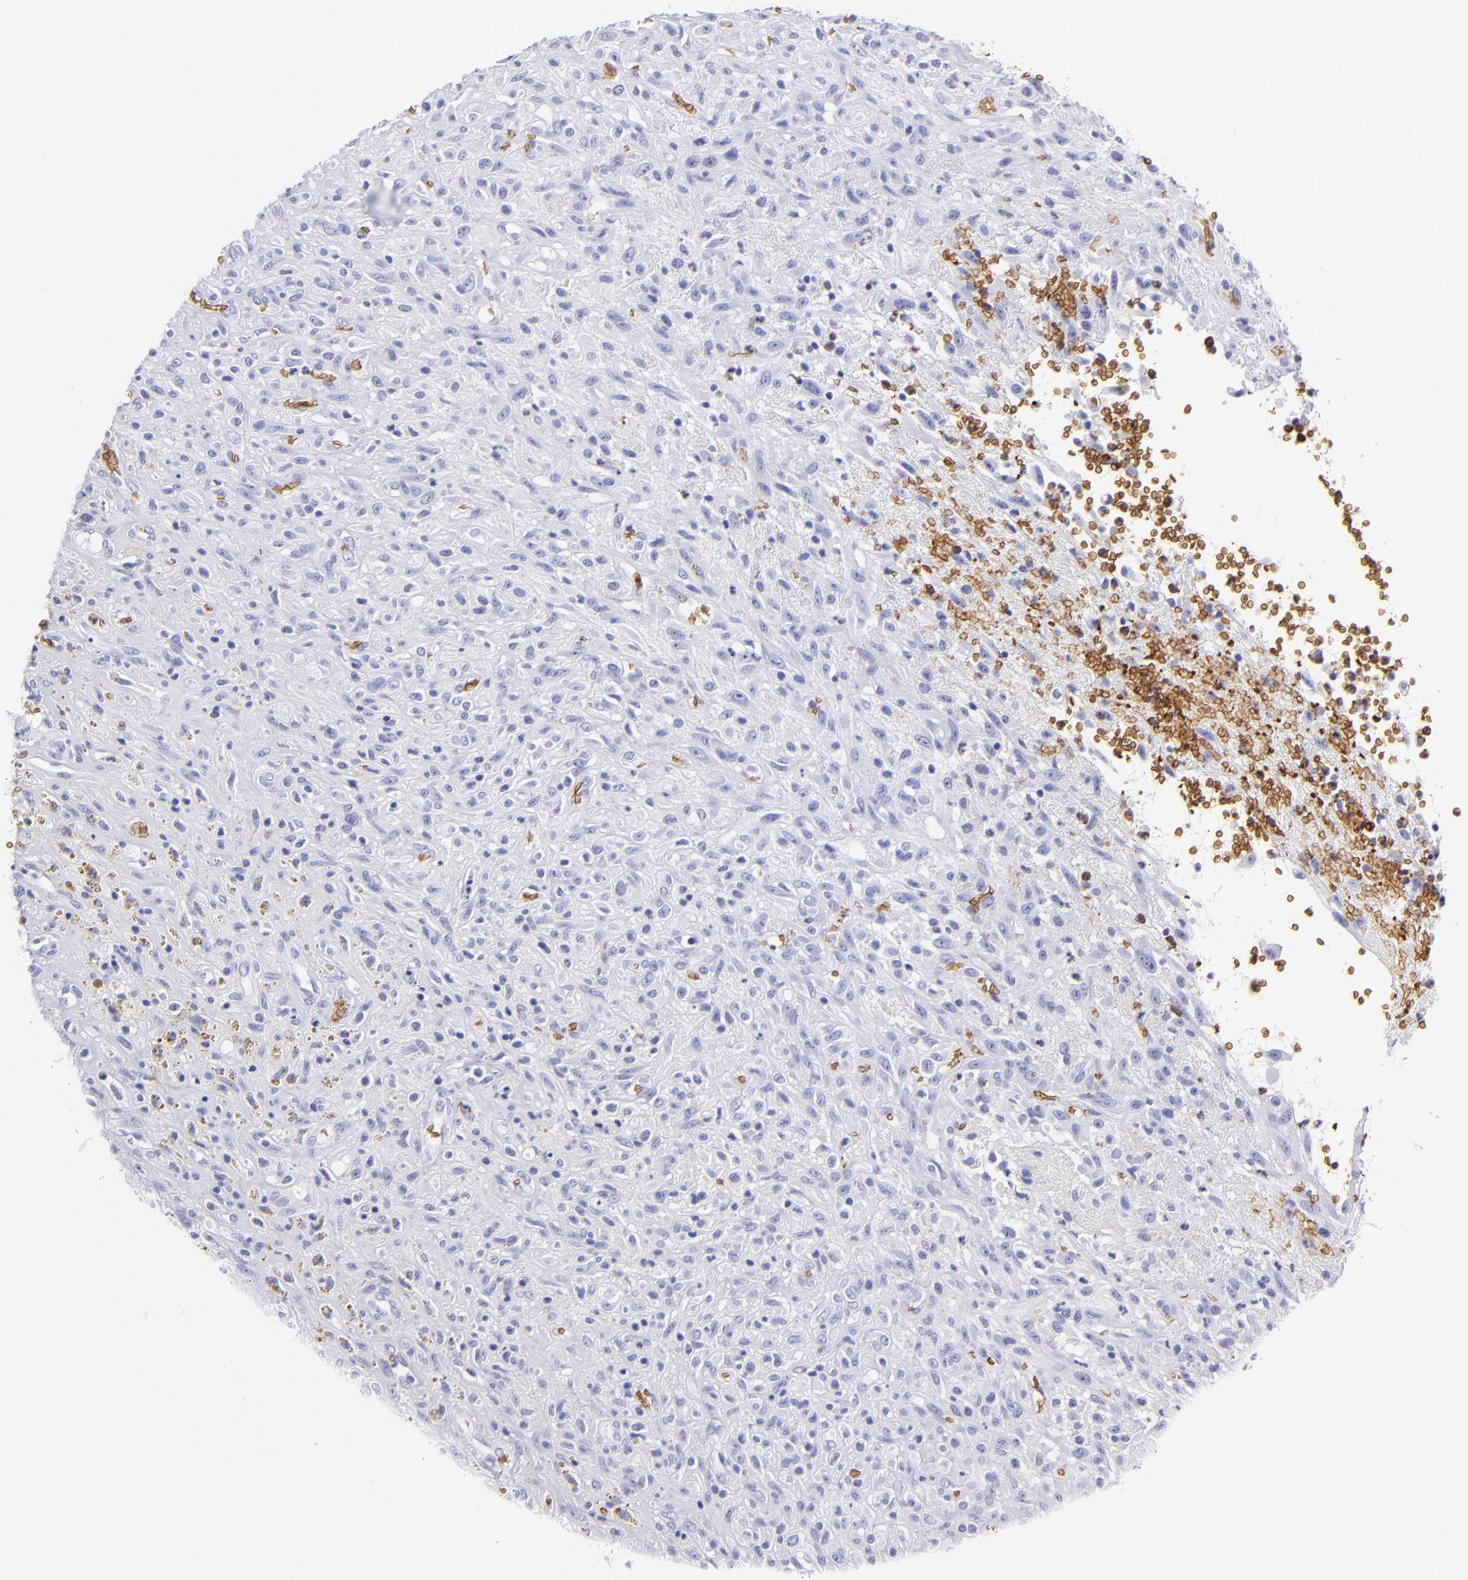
{"staining": {"intensity": "negative", "quantity": "none", "location": "none"}, "tissue": "glioma", "cell_type": "Tumor cells", "image_type": "cancer", "snomed": [{"axis": "morphology", "description": "Glioma, malignant, High grade"}, {"axis": "topography", "description": "Brain"}], "caption": "A high-resolution photomicrograph shows IHC staining of glioma, which reveals no significant staining in tumor cells. Brightfield microscopy of IHC stained with DAB (brown) and hematoxylin (blue), captured at high magnification.", "gene": "GYPA", "patient": {"sex": "male", "age": 66}}